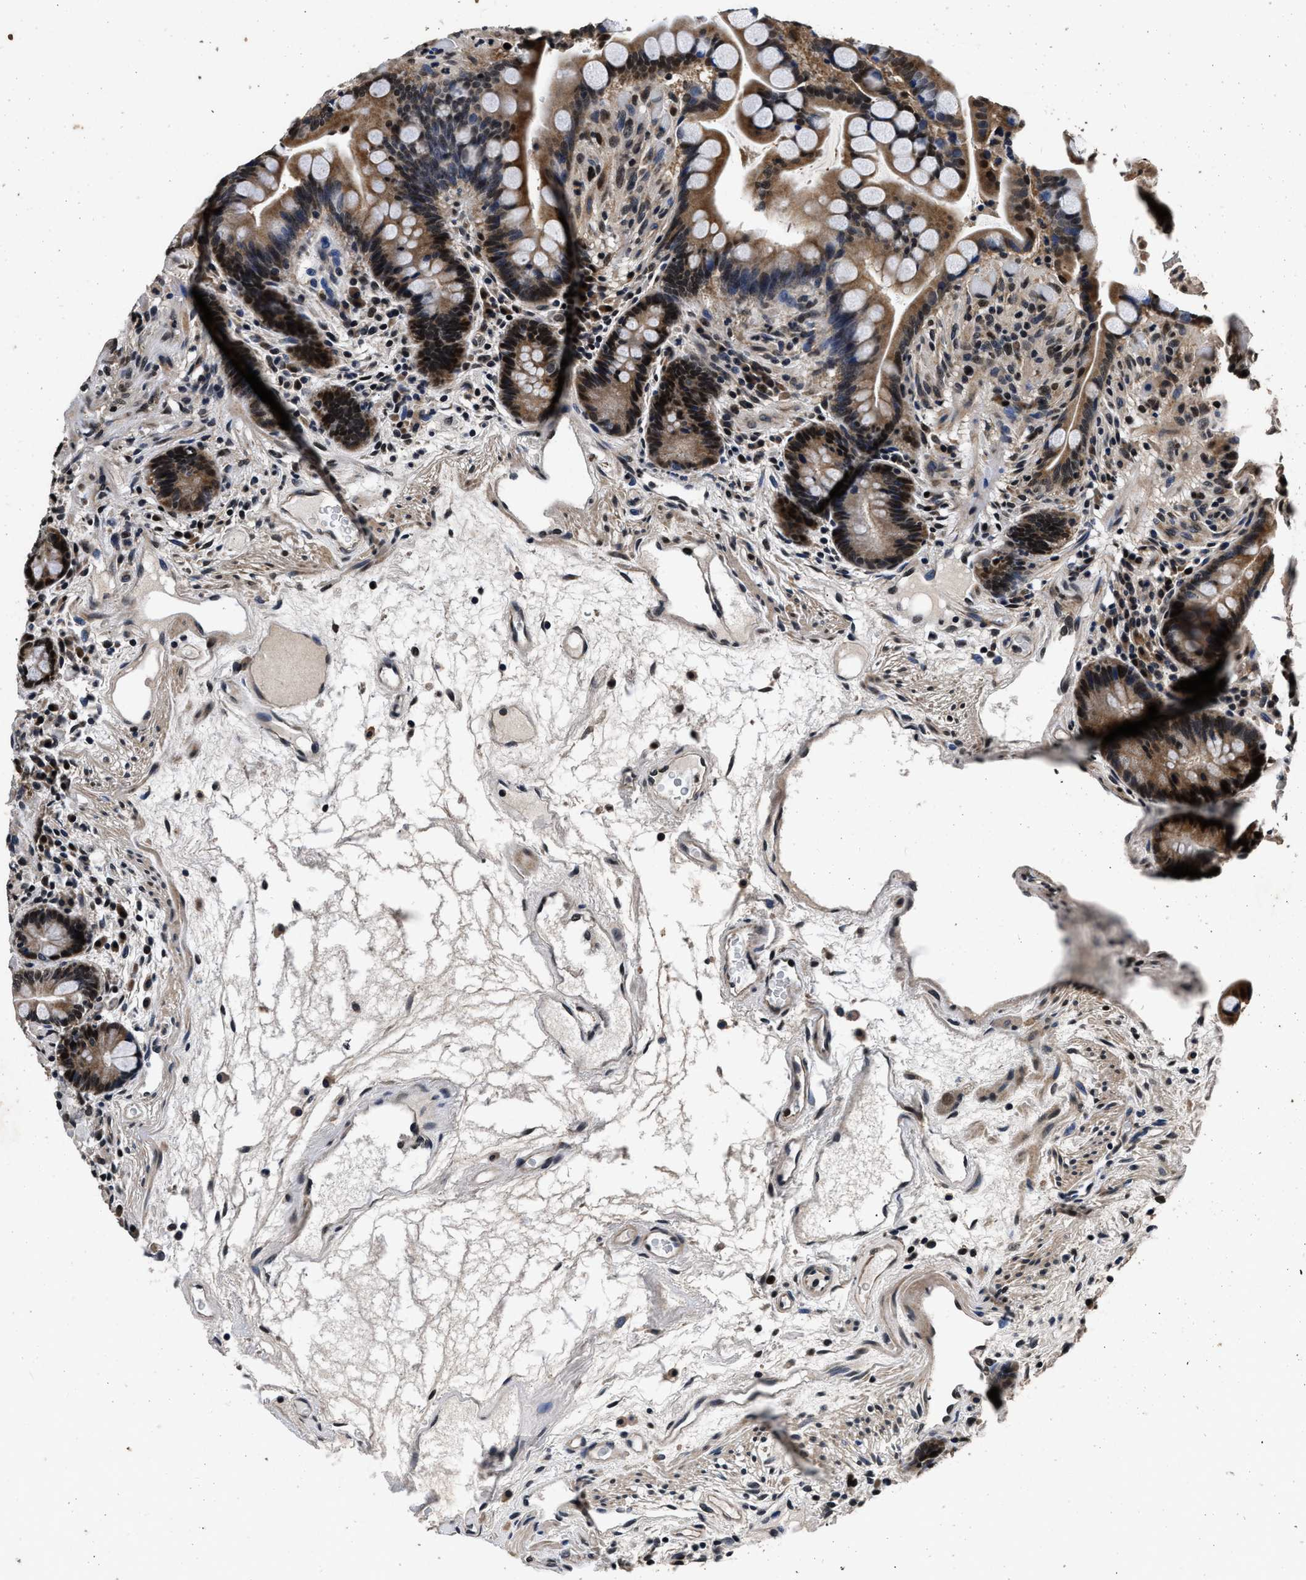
{"staining": {"intensity": "moderate", "quantity": ">75%", "location": "nuclear"}, "tissue": "colon", "cell_type": "Endothelial cells", "image_type": "normal", "snomed": [{"axis": "morphology", "description": "Normal tissue, NOS"}, {"axis": "topography", "description": "Colon"}], "caption": "Immunohistochemistry (IHC) staining of unremarkable colon, which exhibits medium levels of moderate nuclear positivity in approximately >75% of endothelial cells indicating moderate nuclear protein staining. The staining was performed using DAB (brown) for protein detection and nuclei were counterstained in hematoxylin (blue).", "gene": "CSTF1", "patient": {"sex": "male", "age": 73}}